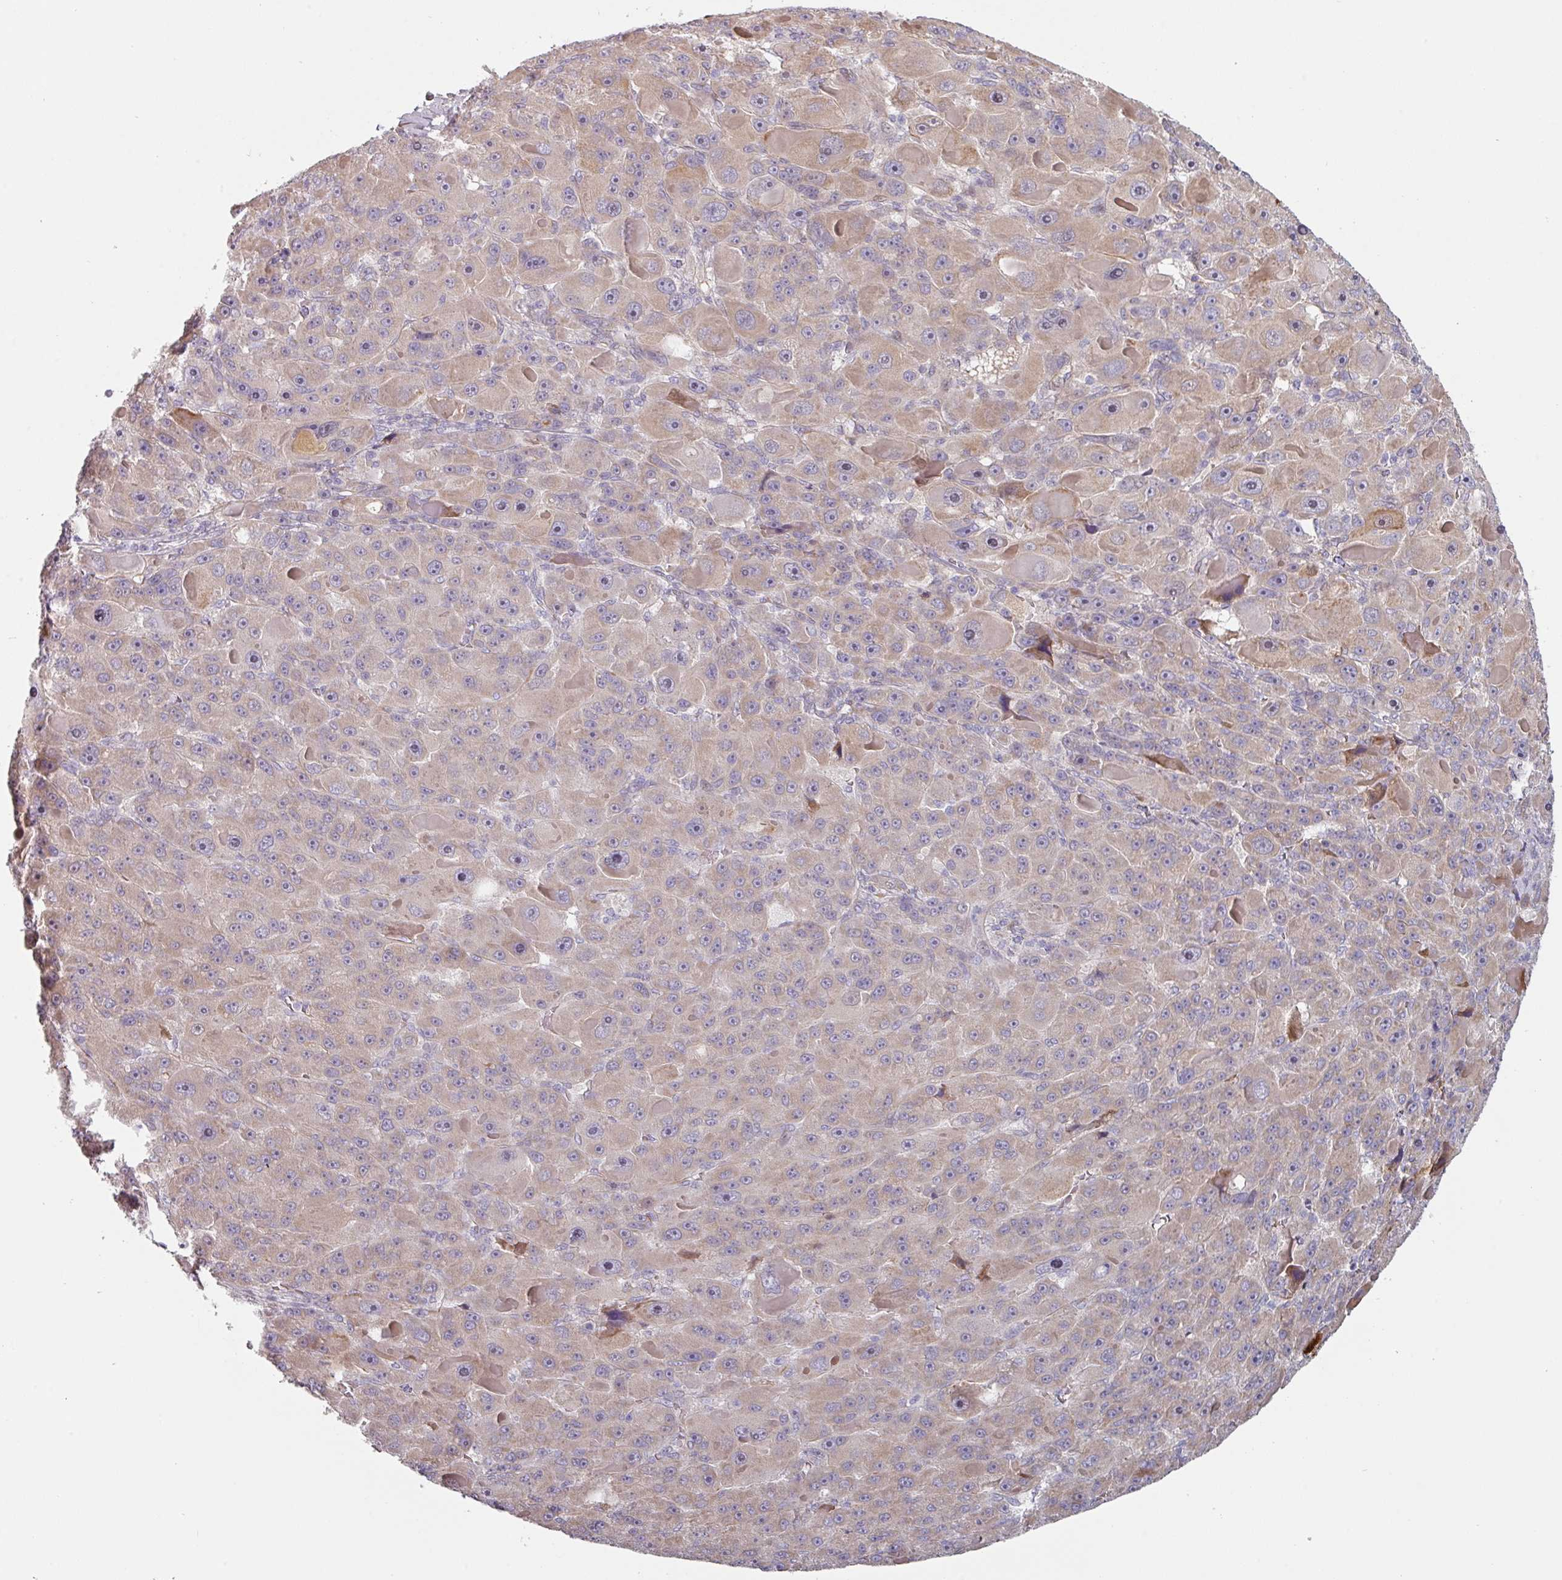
{"staining": {"intensity": "weak", "quantity": "25%-75%", "location": "cytoplasmic/membranous"}, "tissue": "liver cancer", "cell_type": "Tumor cells", "image_type": "cancer", "snomed": [{"axis": "morphology", "description": "Carcinoma, Hepatocellular, NOS"}, {"axis": "topography", "description": "Liver"}], "caption": "Liver cancer tissue reveals weak cytoplasmic/membranous expression in approximately 25%-75% of tumor cells, visualized by immunohistochemistry.", "gene": "CEP78", "patient": {"sex": "male", "age": 76}}